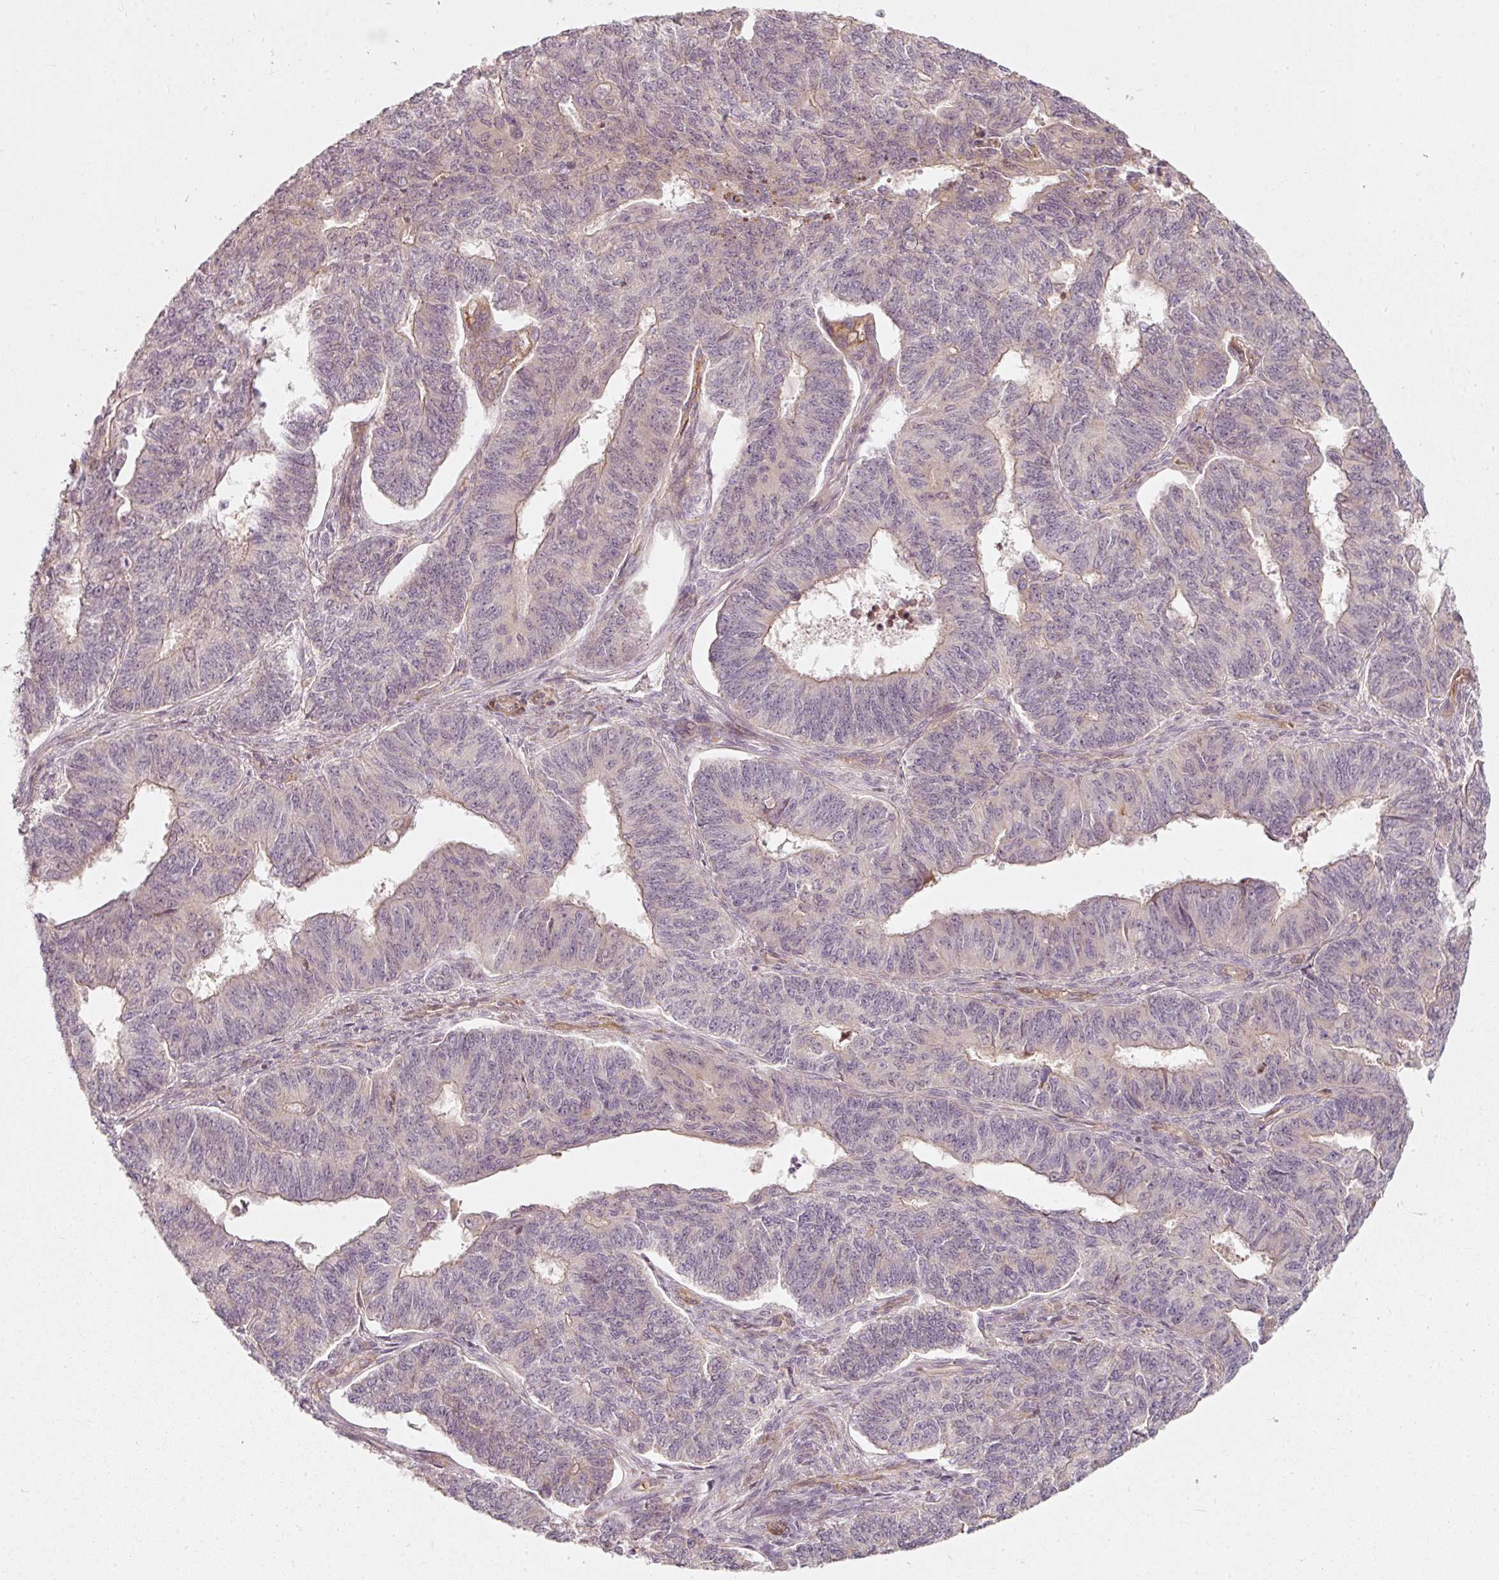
{"staining": {"intensity": "negative", "quantity": "none", "location": "none"}, "tissue": "endometrial cancer", "cell_type": "Tumor cells", "image_type": "cancer", "snomed": [{"axis": "morphology", "description": "Adenocarcinoma, NOS"}, {"axis": "topography", "description": "Endometrium"}], "caption": "A high-resolution histopathology image shows IHC staining of endometrial cancer, which shows no significant staining in tumor cells.", "gene": "KCNQ1", "patient": {"sex": "female", "age": 32}}